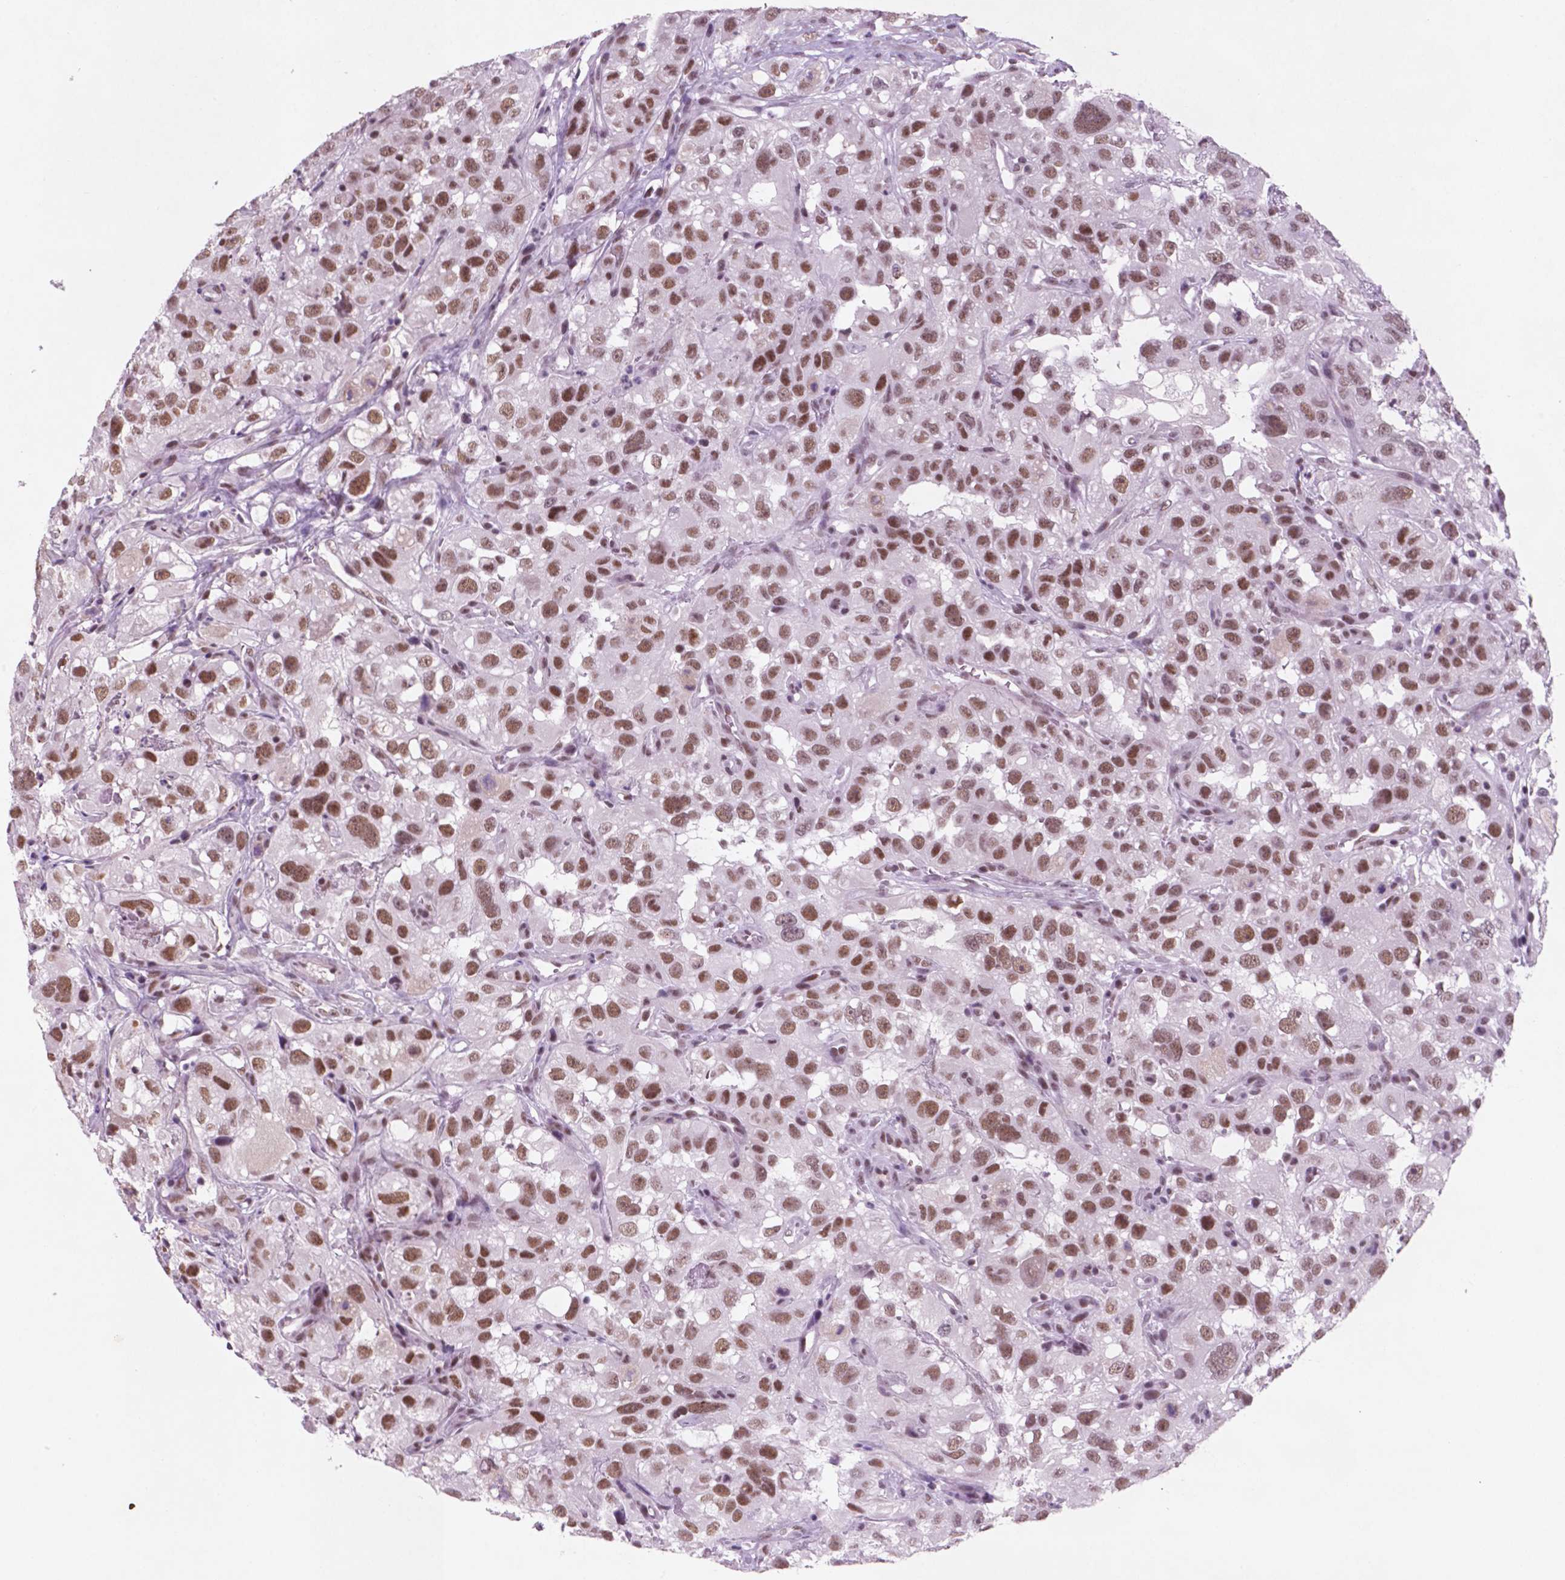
{"staining": {"intensity": "moderate", "quantity": ">75%", "location": "nuclear"}, "tissue": "renal cancer", "cell_type": "Tumor cells", "image_type": "cancer", "snomed": [{"axis": "morphology", "description": "Adenocarcinoma, NOS"}, {"axis": "topography", "description": "Kidney"}], "caption": "About >75% of tumor cells in human adenocarcinoma (renal) demonstrate moderate nuclear protein staining as visualized by brown immunohistochemical staining.", "gene": "CTR9", "patient": {"sex": "male", "age": 64}}